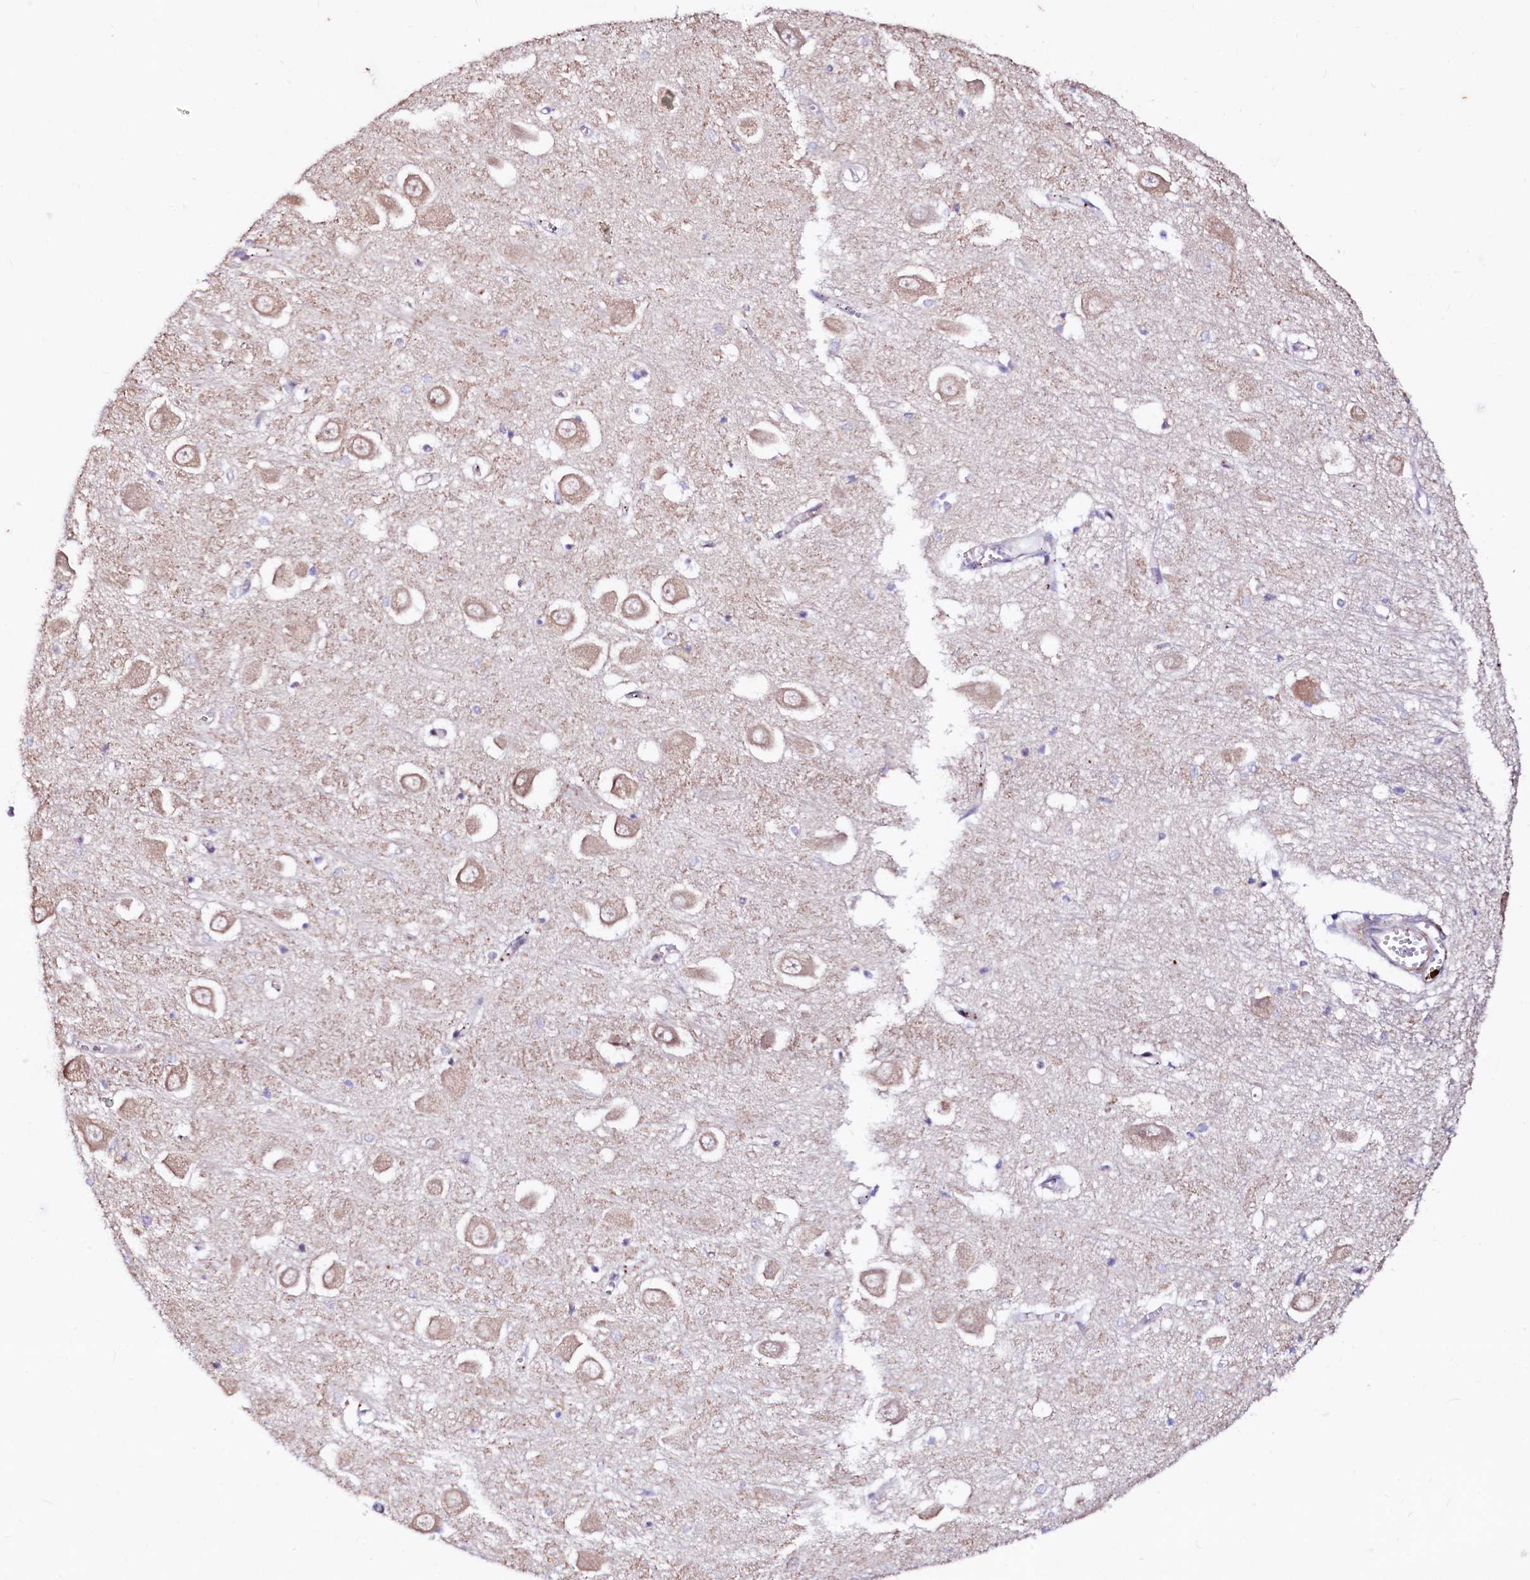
{"staining": {"intensity": "negative", "quantity": "none", "location": "none"}, "tissue": "hippocampus", "cell_type": "Glial cells", "image_type": "normal", "snomed": [{"axis": "morphology", "description": "Normal tissue, NOS"}, {"axis": "topography", "description": "Hippocampus"}], "caption": "The micrograph demonstrates no staining of glial cells in benign hippocampus. The staining was performed using DAB to visualize the protein expression in brown, while the nuclei were stained in blue with hematoxylin (Magnification: 20x).", "gene": "GPR176", "patient": {"sex": "male", "age": 70}}